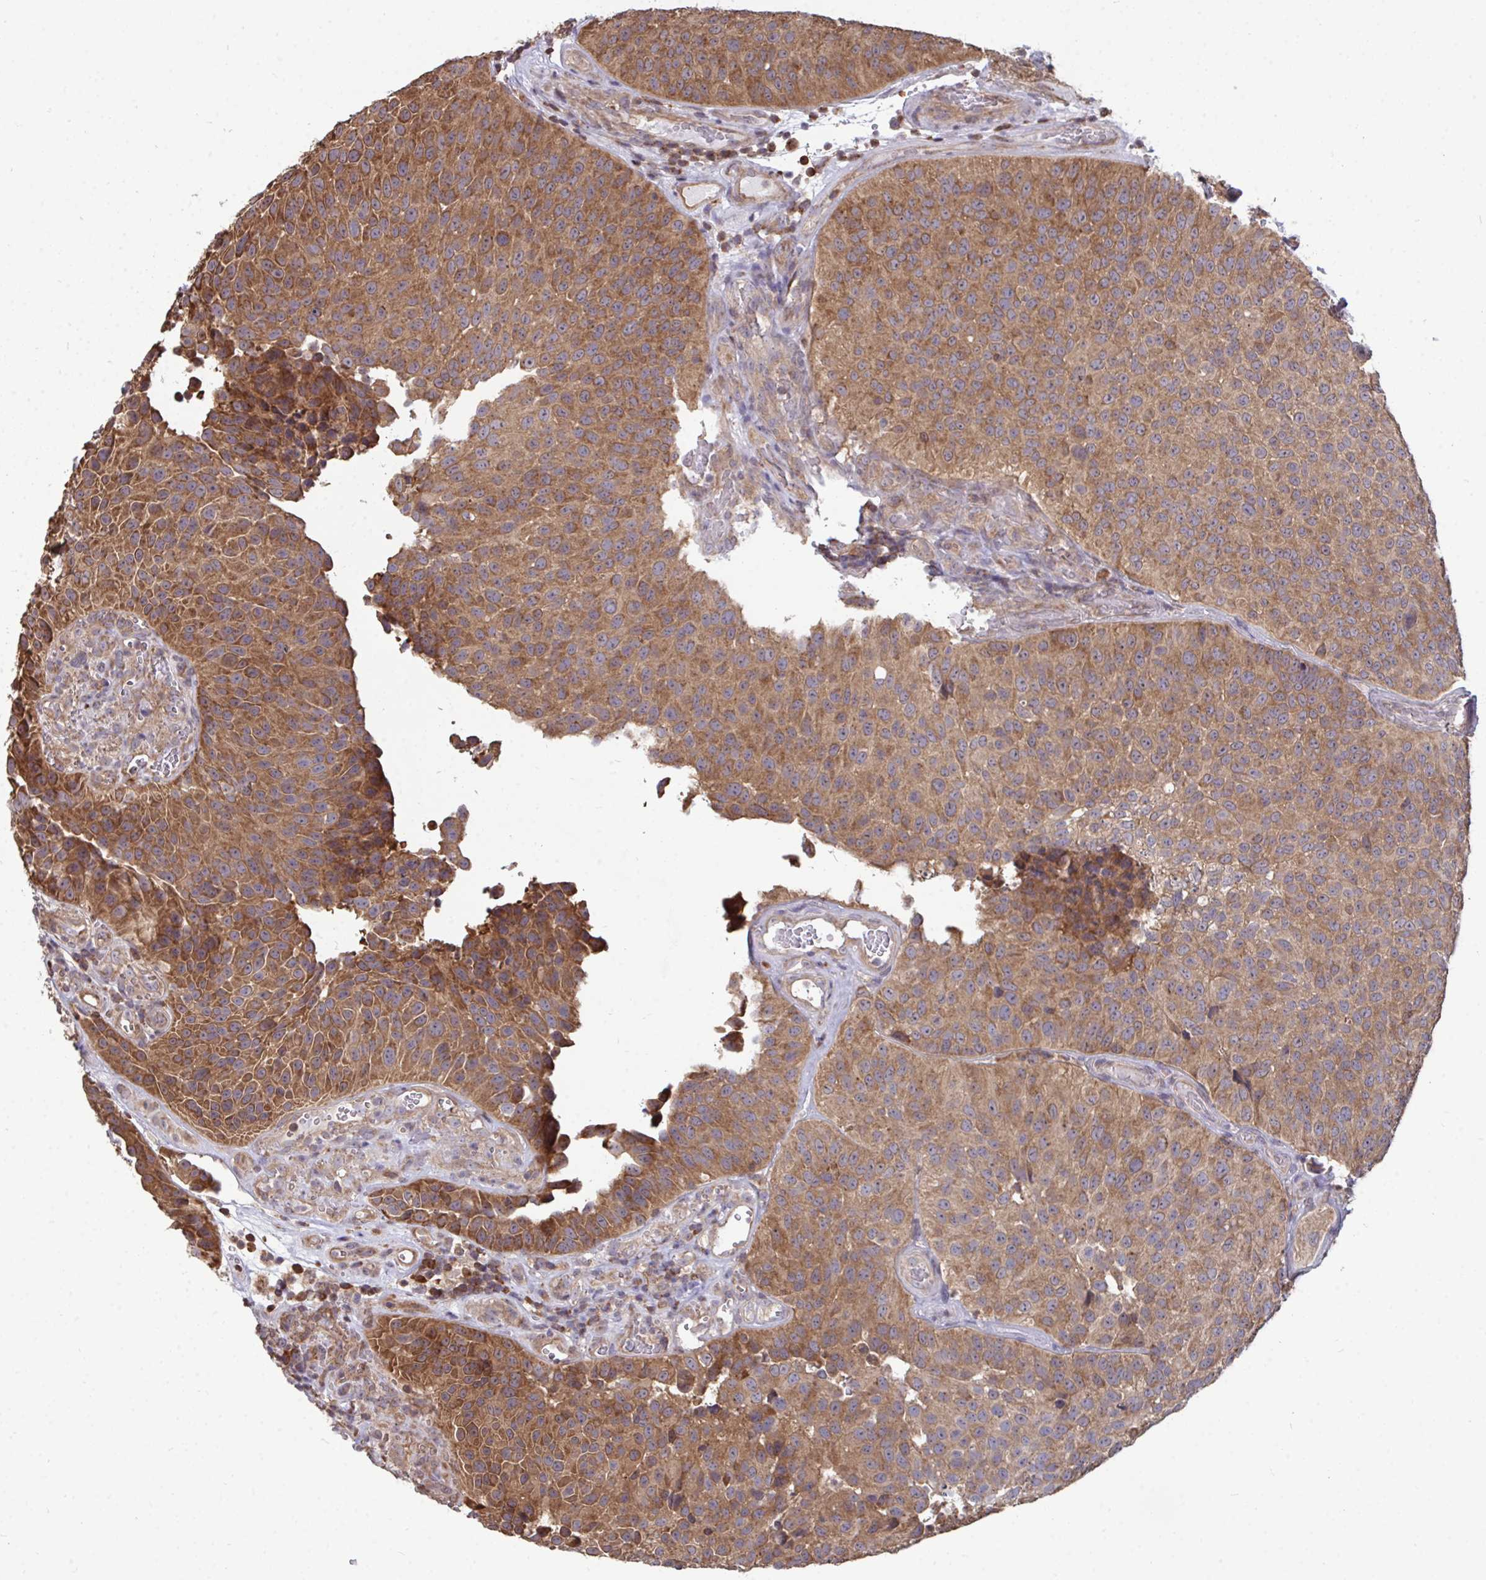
{"staining": {"intensity": "moderate", "quantity": ">75%", "location": "cytoplasmic/membranous"}, "tissue": "urothelial cancer", "cell_type": "Tumor cells", "image_type": "cancer", "snomed": [{"axis": "morphology", "description": "Urothelial carcinoma, Low grade"}, {"axis": "topography", "description": "Urinary bladder"}], "caption": "Protein staining demonstrates moderate cytoplasmic/membranous staining in about >75% of tumor cells in low-grade urothelial carcinoma.", "gene": "DNAJA2", "patient": {"sex": "male", "age": 76}}